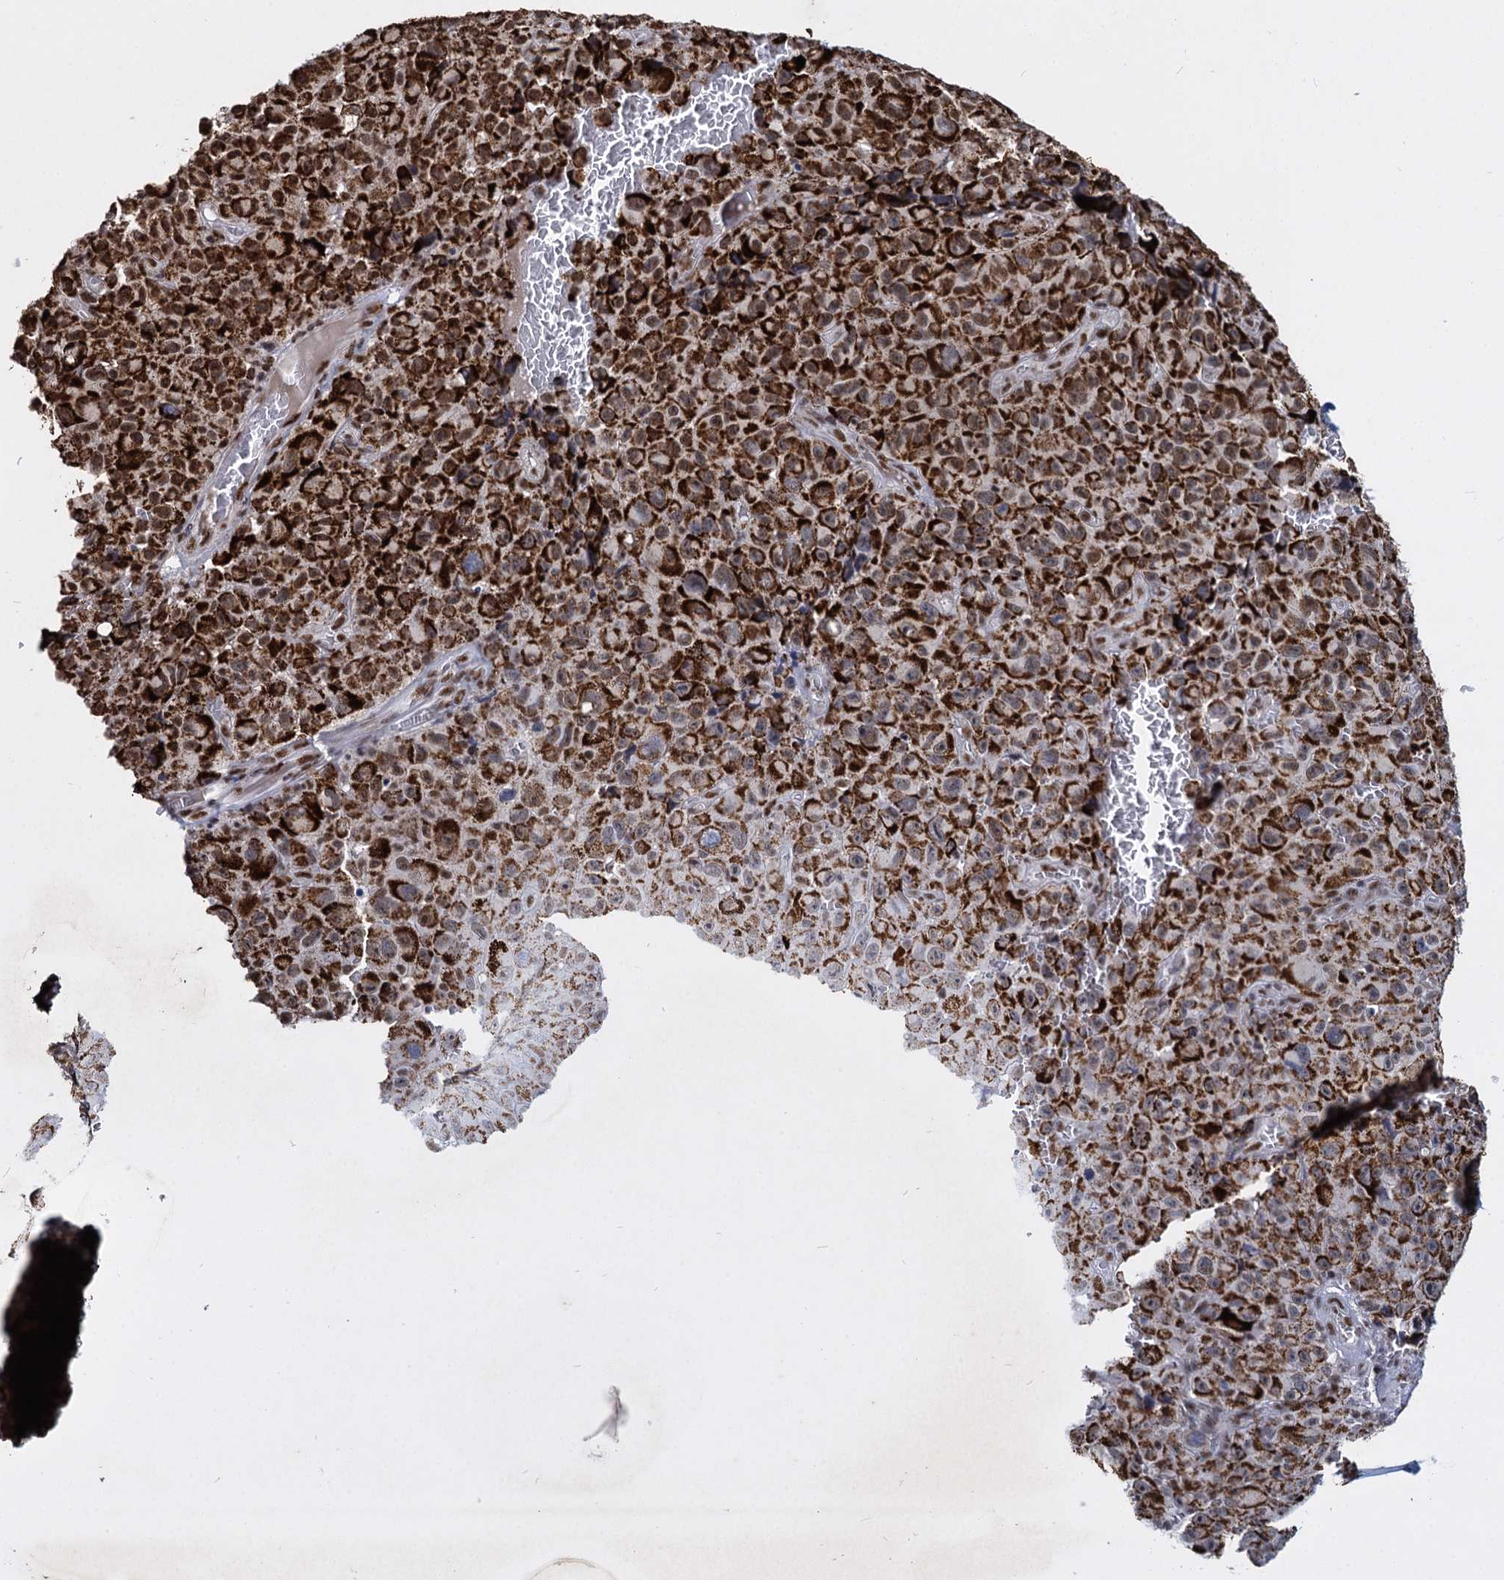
{"staining": {"intensity": "strong", "quantity": ">75%", "location": "cytoplasmic/membranous"}, "tissue": "melanoma", "cell_type": "Tumor cells", "image_type": "cancer", "snomed": [{"axis": "morphology", "description": "Malignant melanoma, NOS"}, {"axis": "topography", "description": "Skin"}], "caption": "Melanoma stained for a protein shows strong cytoplasmic/membranous positivity in tumor cells.", "gene": "RPUSD4", "patient": {"sex": "female", "age": 82}}